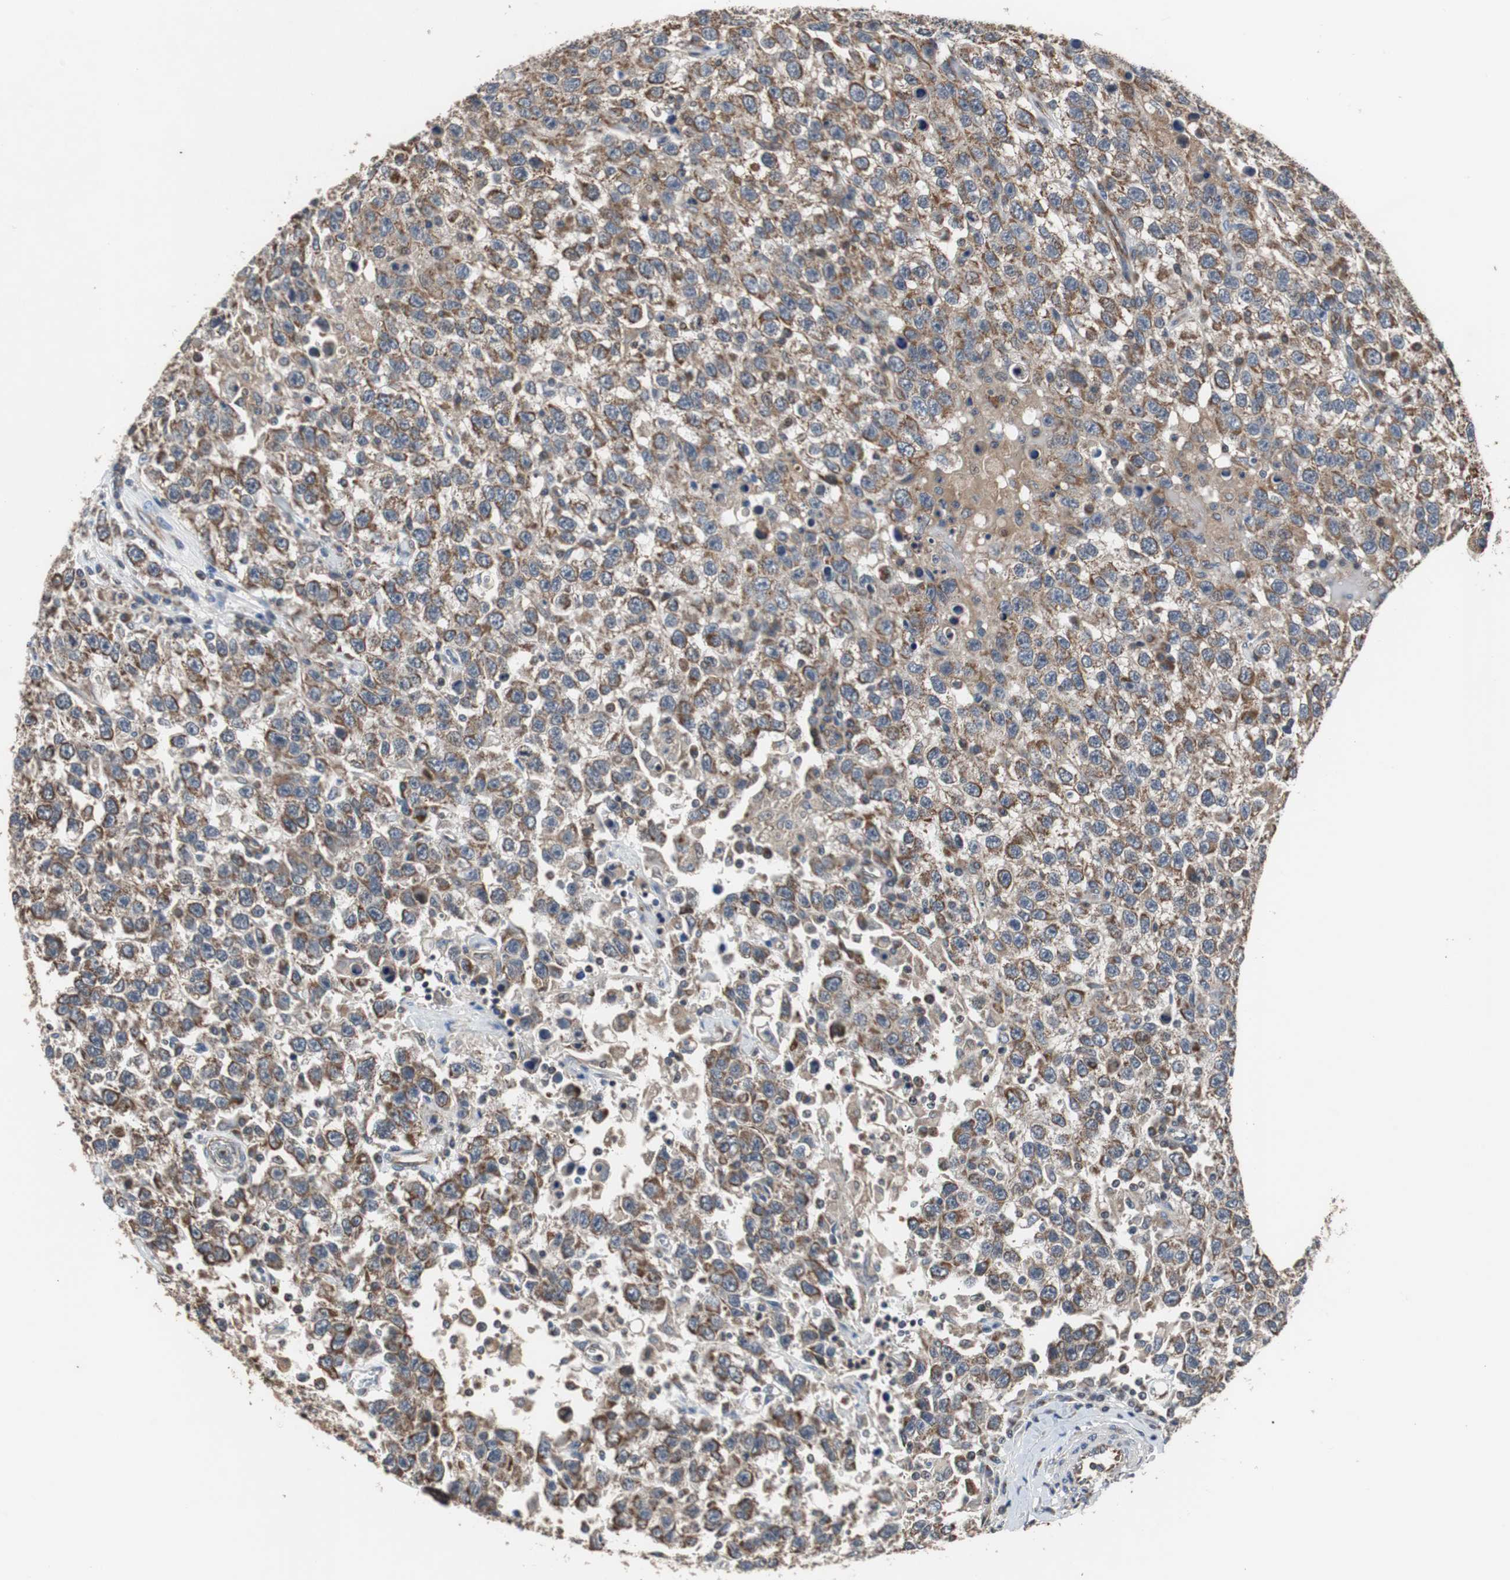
{"staining": {"intensity": "moderate", "quantity": ">75%", "location": "cytoplasmic/membranous"}, "tissue": "testis cancer", "cell_type": "Tumor cells", "image_type": "cancer", "snomed": [{"axis": "morphology", "description": "Seminoma, NOS"}, {"axis": "topography", "description": "Testis"}], "caption": "A high-resolution photomicrograph shows immunohistochemistry staining of seminoma (testis), which demonstrates moderate cytoplasmic/membranous expression in approximately >75% of tumor cells.", "gene": "ACTR3", "patient": {"sex": "male", "age": 41}}